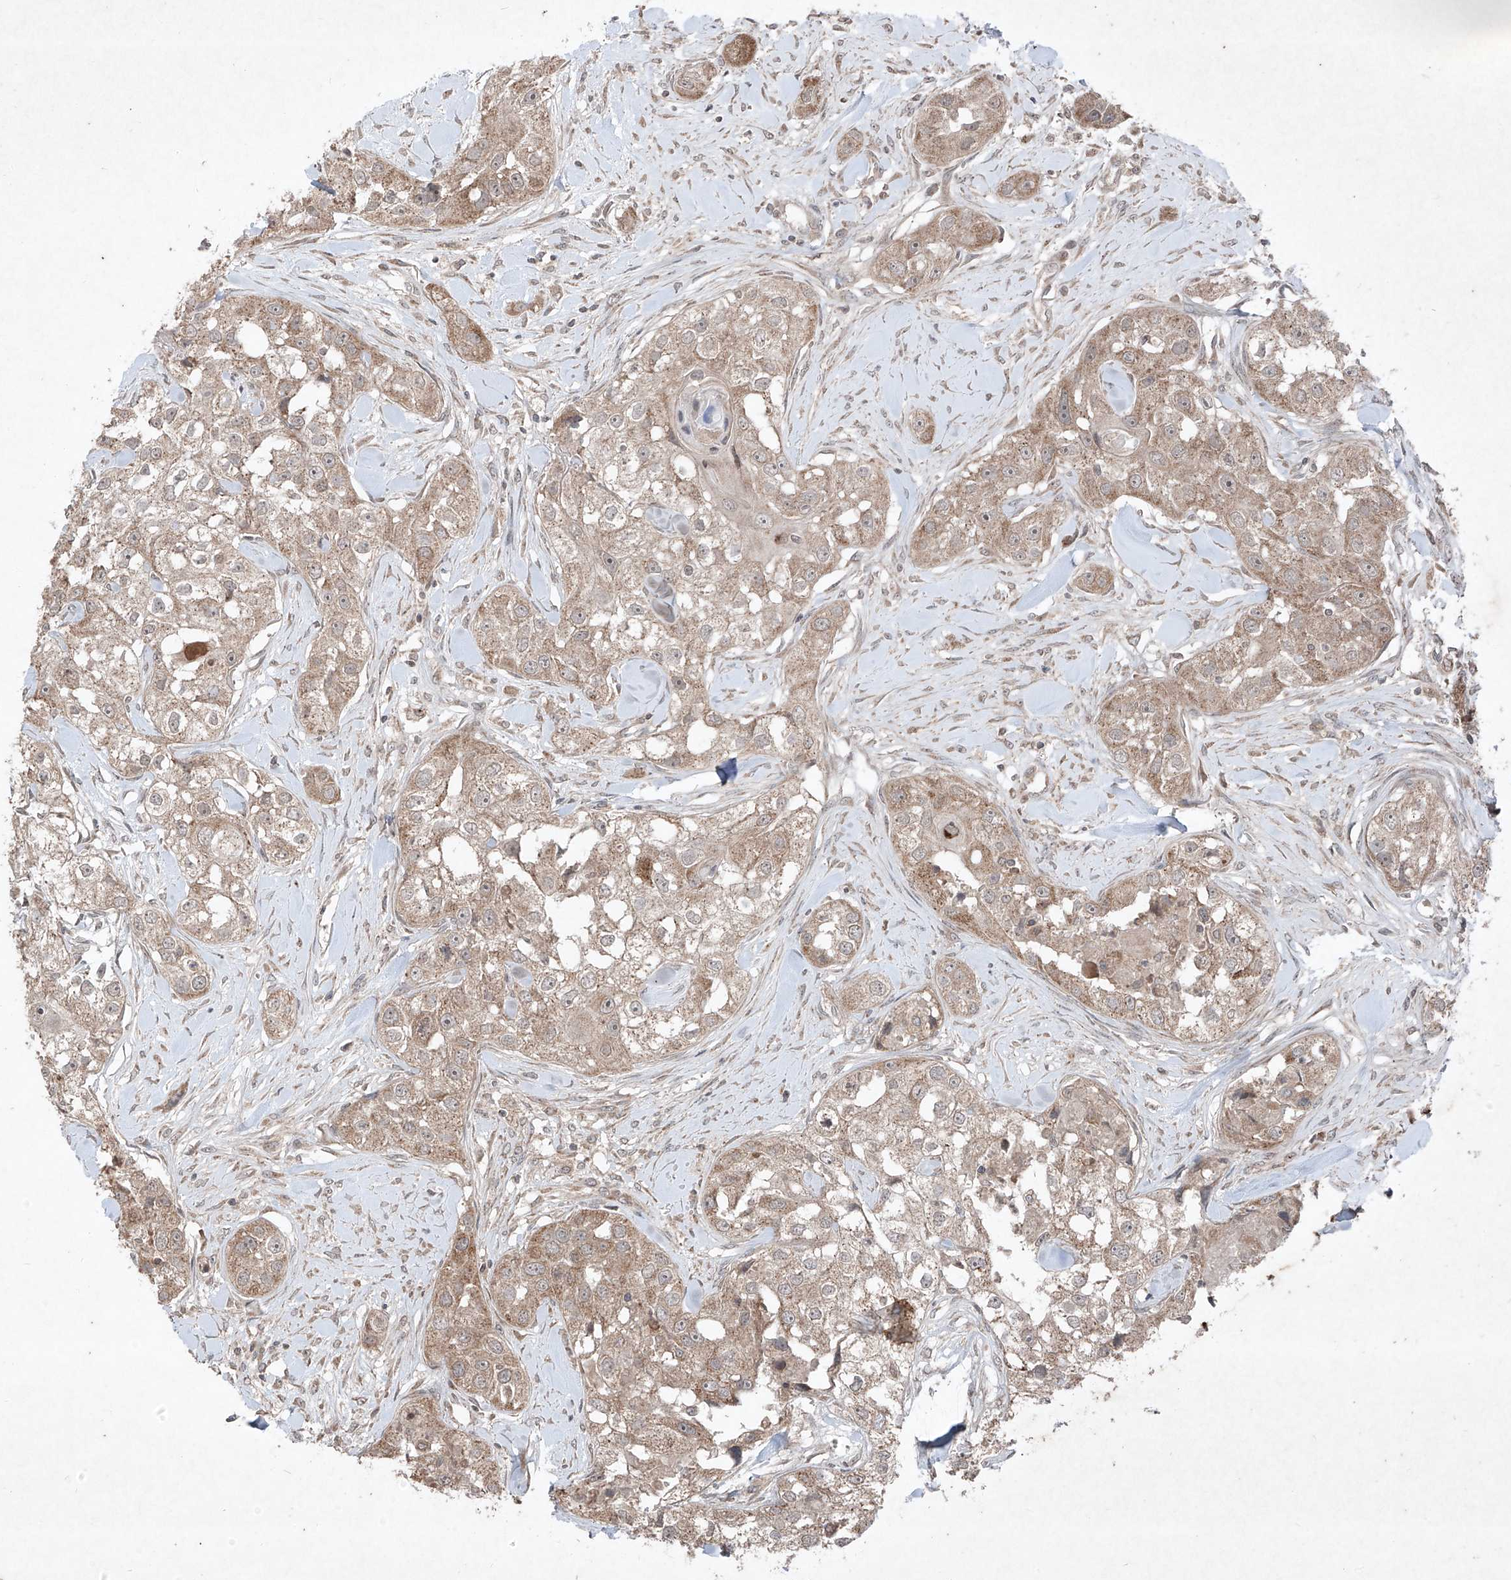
{"staining": {"intensity": "moderate", "quantity": ">75%", "location": "cytoplasmic/membranous"}, "tissue": "head and neck cancer", "cell_type": "Tumor cells", "image_type": "cancer", "snomed": [{"axis": "morphology", "description": "Normal tissue, NOS"}, {"axis": "morphology", "description": "Squamous cell carcinoma, NOS"}, {"axis": "topography", "description": "Skeletal muscle"}, {"axis": "topography", "description": "Head-Neck"}], "caption": "There is medium levels of moderate cytoplasmic/membranous positivity in tumor cells of head and neck cancer, as demonstrated by immunohistochemical staining (brown color).", "gene": "ABCD3", "patient": {"sex": "male", "age": 51}}